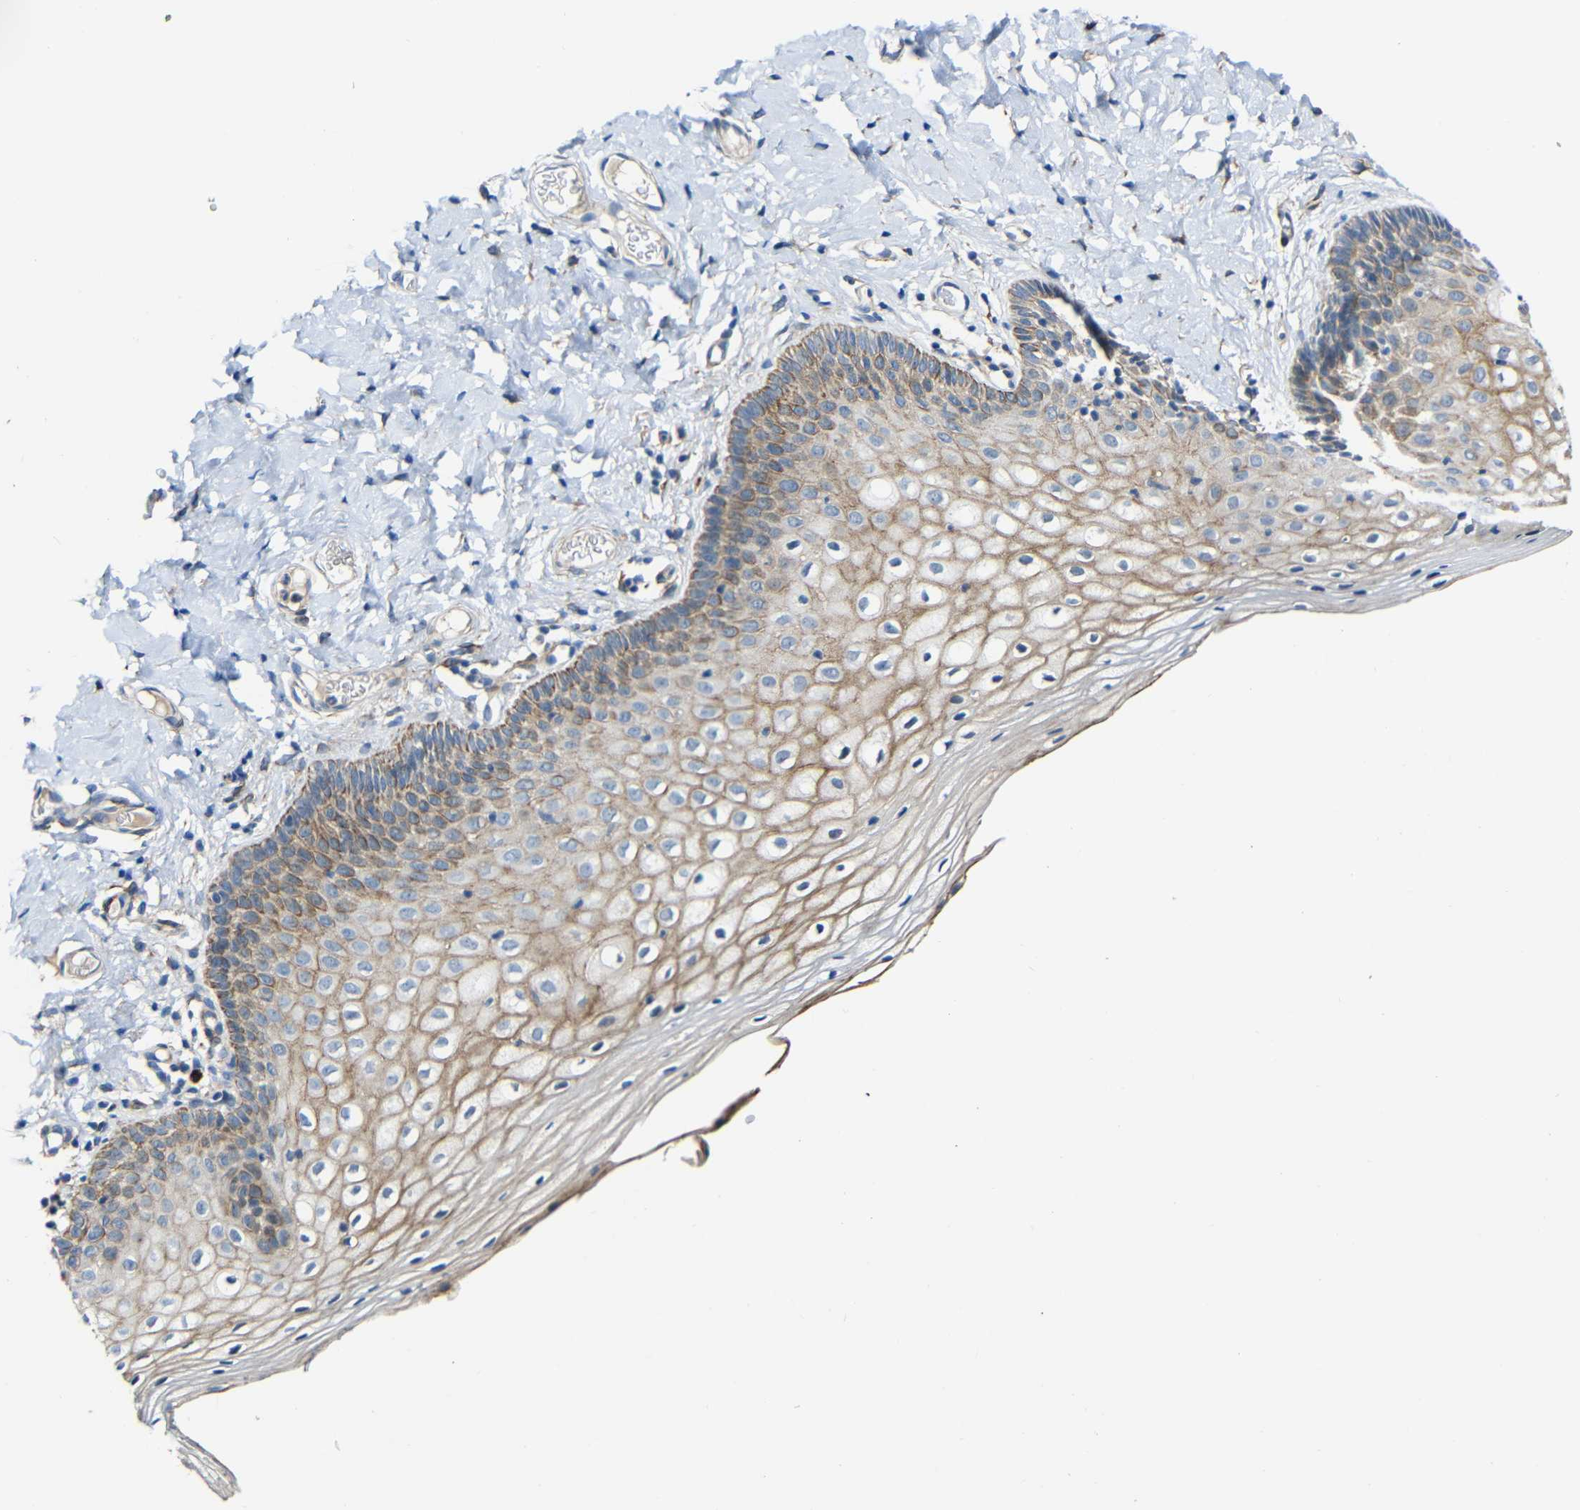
{"staining": {"intensity": "weak", "quantity": ">75%", "location": "cytoplasmic/membranous"}, "tissue": "vagina", "cell_type": "Squamous epithelial cells", "image_type": "normal", "snomed": [{"axis": "morphology", "description": "Normal tissue, NOS"}, {"axis": "topography", "description": "Vagina"}], "caption": "Immunohistochemical staining of unremarkable human vagina demonstrates >75% levels of weak cytoplasmic/membranous protein positivity in approximately >75% of squamous epithelial cells. (DAB IHC with brightfield microscopy, high magnification).", "gene": "DCLK1", "patient": {"sex": "female", "age": 55}}